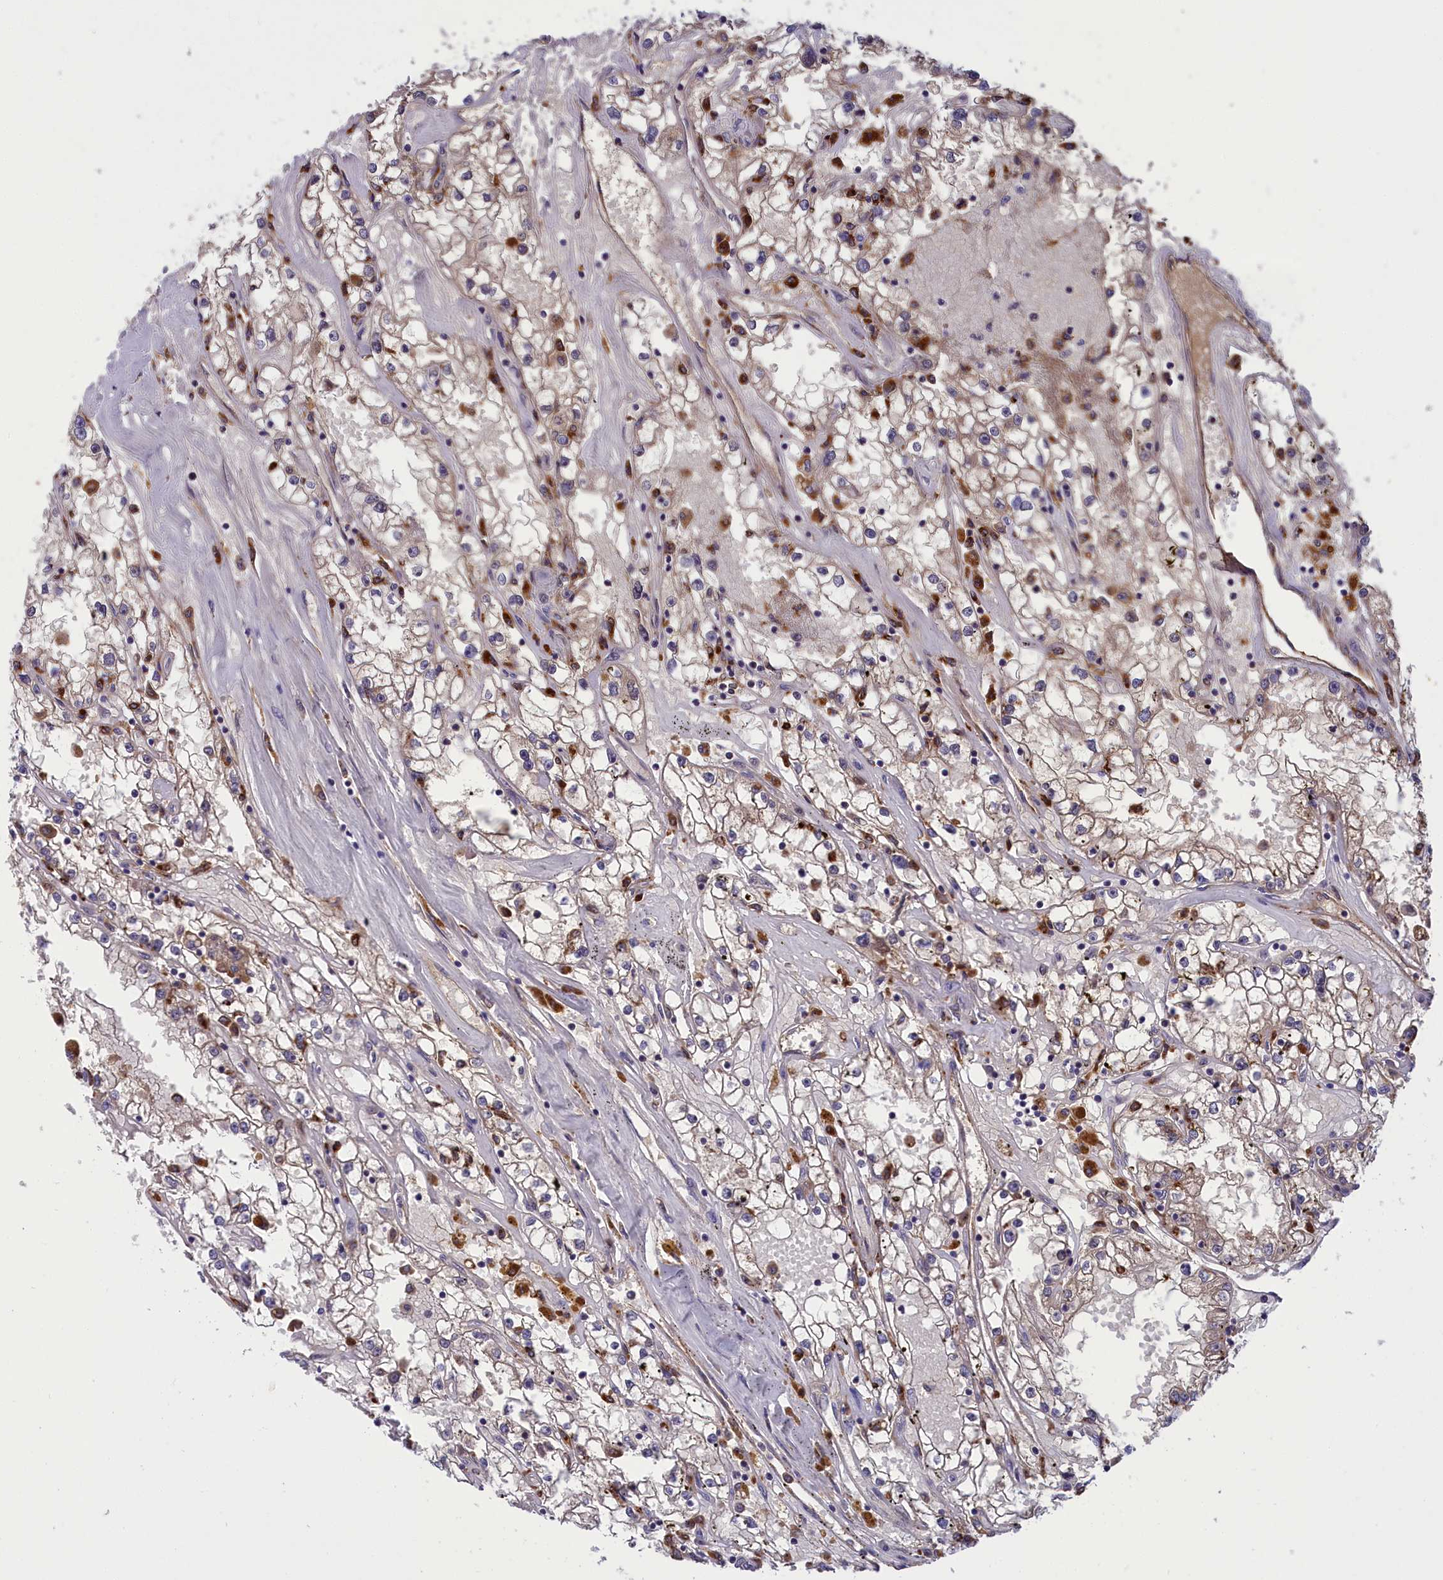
{"staining": {"intensity": "negative", "quantity": "none", "location": "none"}, "tissue": "renal cancer", "cell_type": "Tumor cells", "image_type": "cancer", "snomed": [{"axis": "morphology", "description": "Adenocarcinoma, NOS"}, {"axis": "topography", "description": "Kidney"}], "caption": "High magnification brightfield microscopy of adenocarcinoma (renal) stained with DAB (brown) and counterstained with hematoxylin (blue): tumor cells show no significant staining.", "gene": "STYX", "patient": {"sex": "male", "age": 56}}